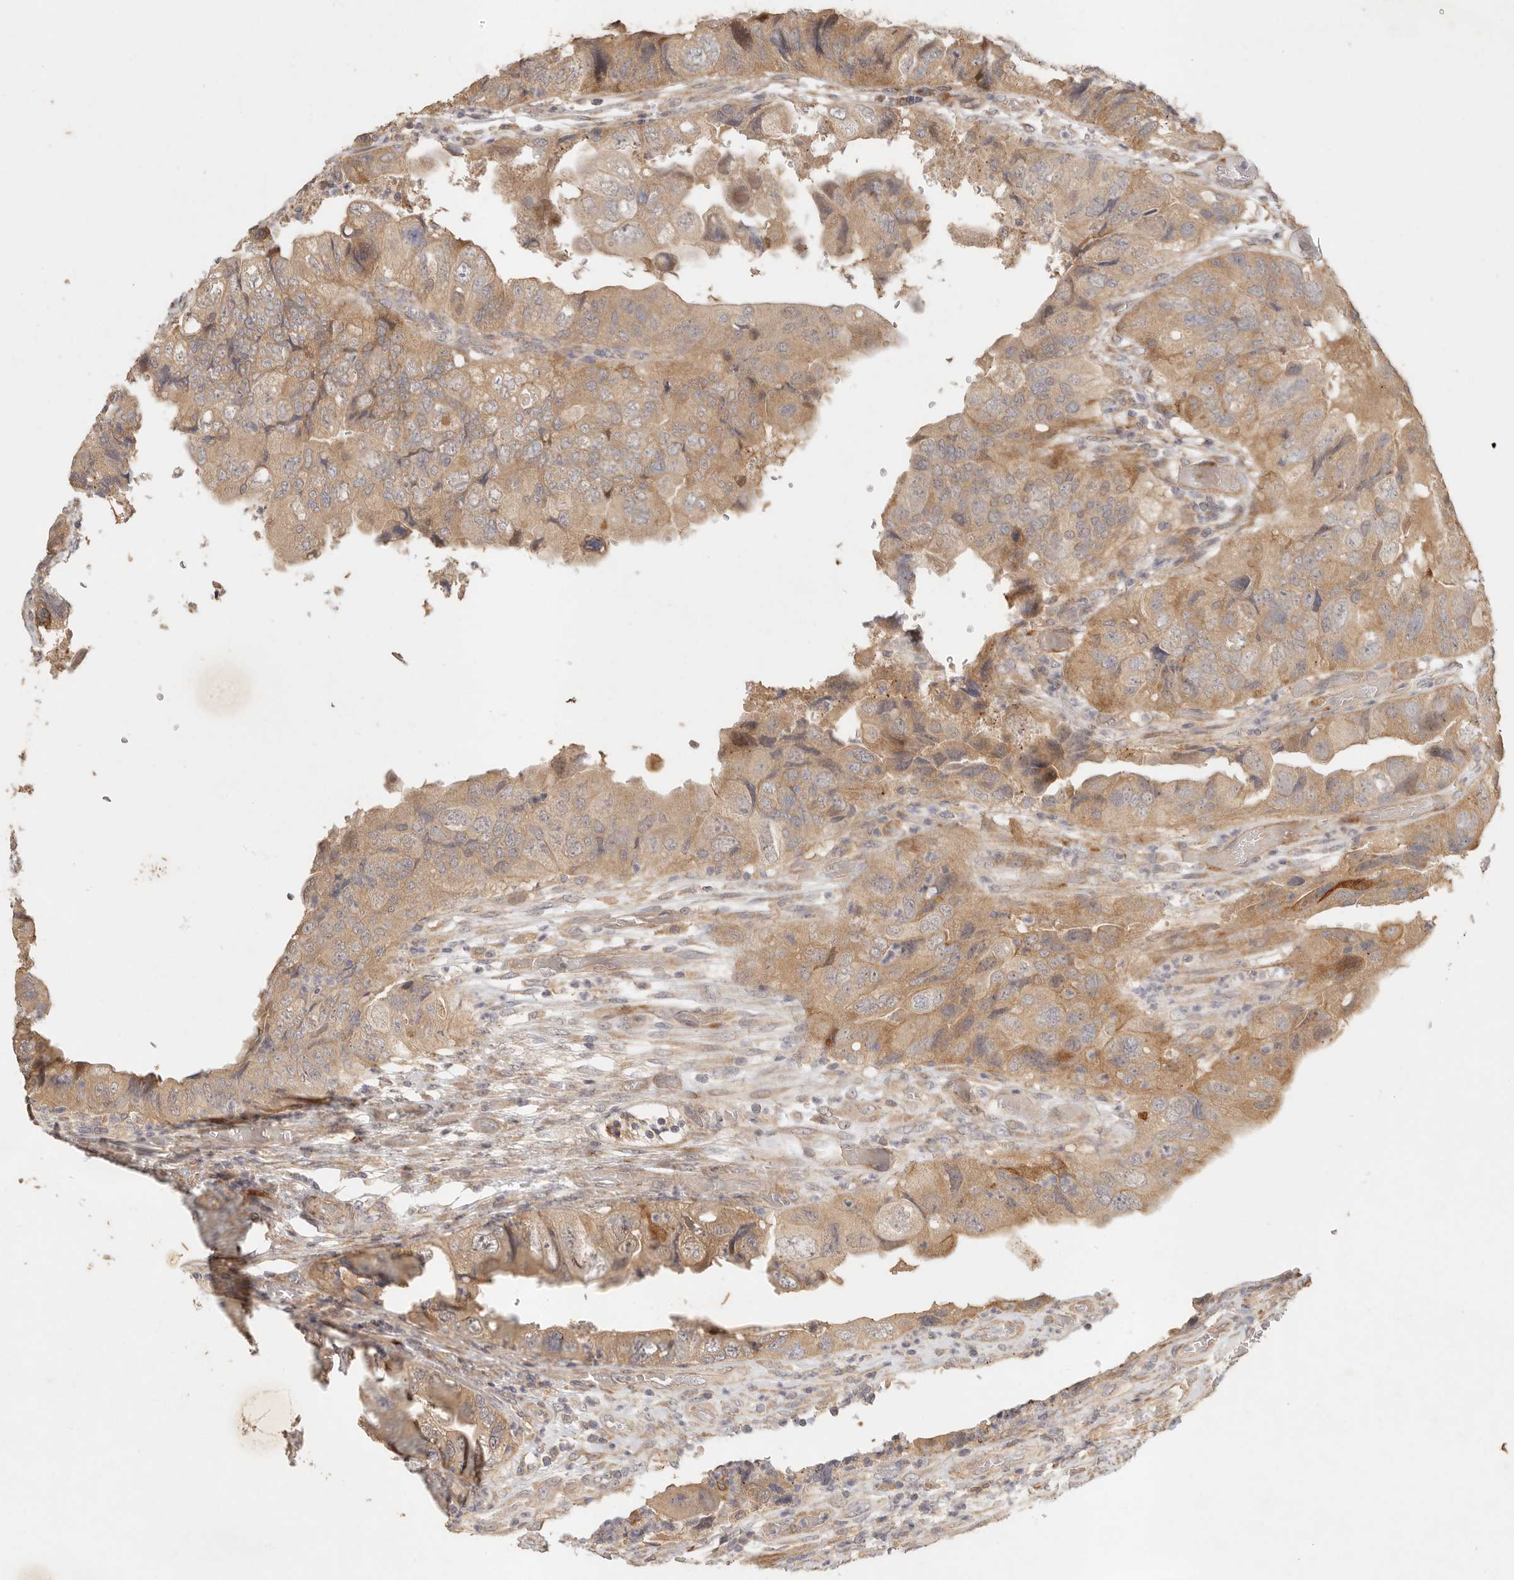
{"staining": {"intensity": "moderate", "quantity": ">75%", "location": "cytoplasmic/membranous"}, "tissue": "colorectal cancer", "cell_type": "Tumor cells", "image_type": "cancer", "snomed": [{"axis": "morphology", "description": "Adenocarcinoma, NOS"}, {"axis": "topography", "description": "Rectum"}], "caption": "A brown stain highlights moderate cytoplasmic/membranous positivity of a protein in adenocarcinoma (colorectal) tumor cells. (DAB (3,3'-diaminobenzidine) IHC, brown staining for protein, blue staining for nuclei).", "gene": "VIPR1", "patient": {"sex": "male", "age": 63}}